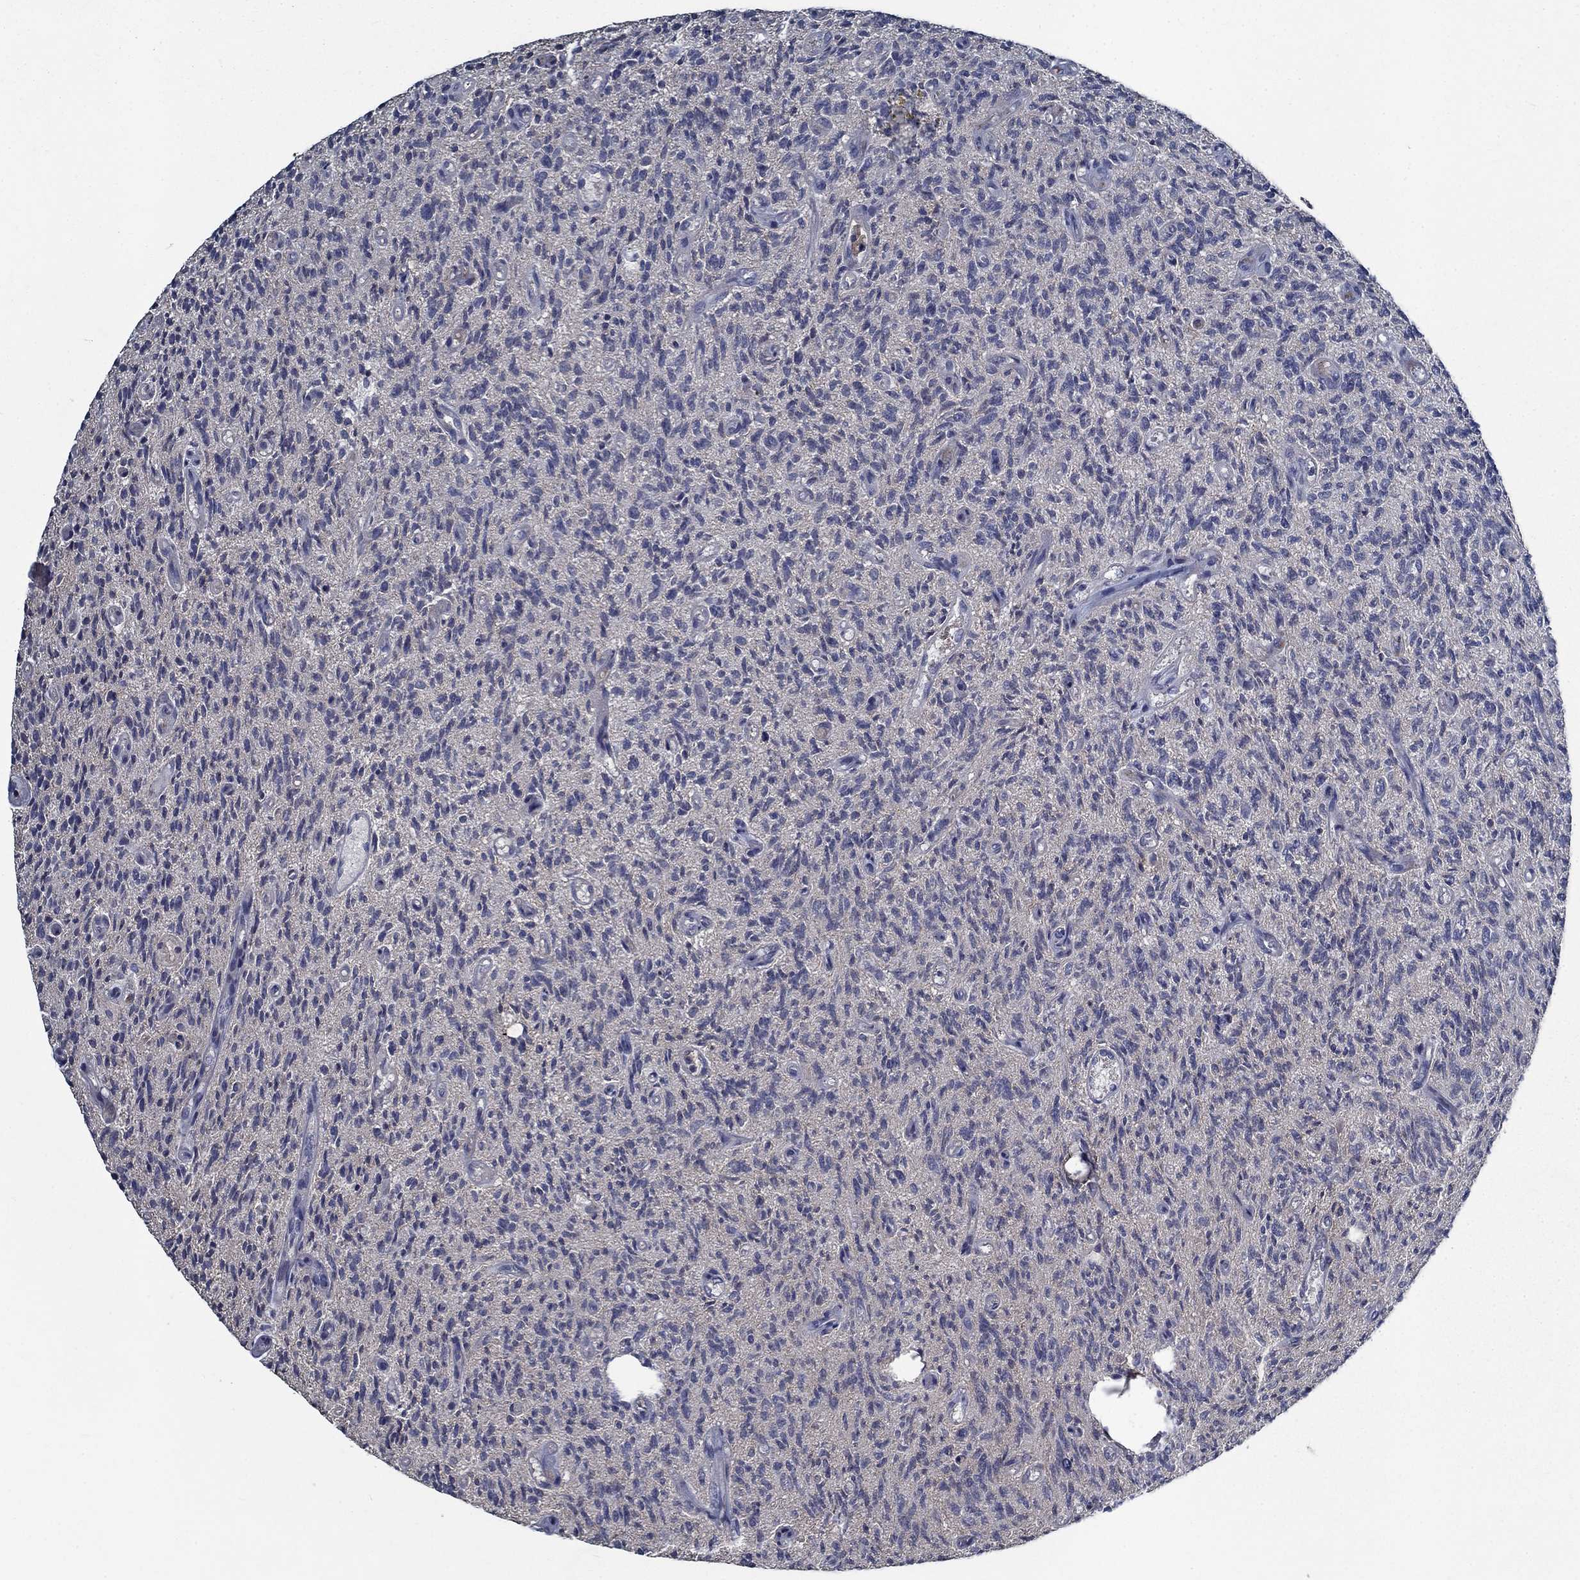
{"staining": {"intensity": "negative", "quantity": "none", "location": "none"}, "tissue": "glioma", "cell_type": "Tumor cells", "image_type": "cancer", "snomed": [{"axis": "morphology", "description": "Glioma, malignant, High grade"}, {"axis": "topography", "description": "Brain"}], "caption": "Immunohistochemical staining of human glioma exhibits no significant positivity in tumor cells.", "gene": "SLC44A1", "patient": {"sex": "male", "age": 64}}